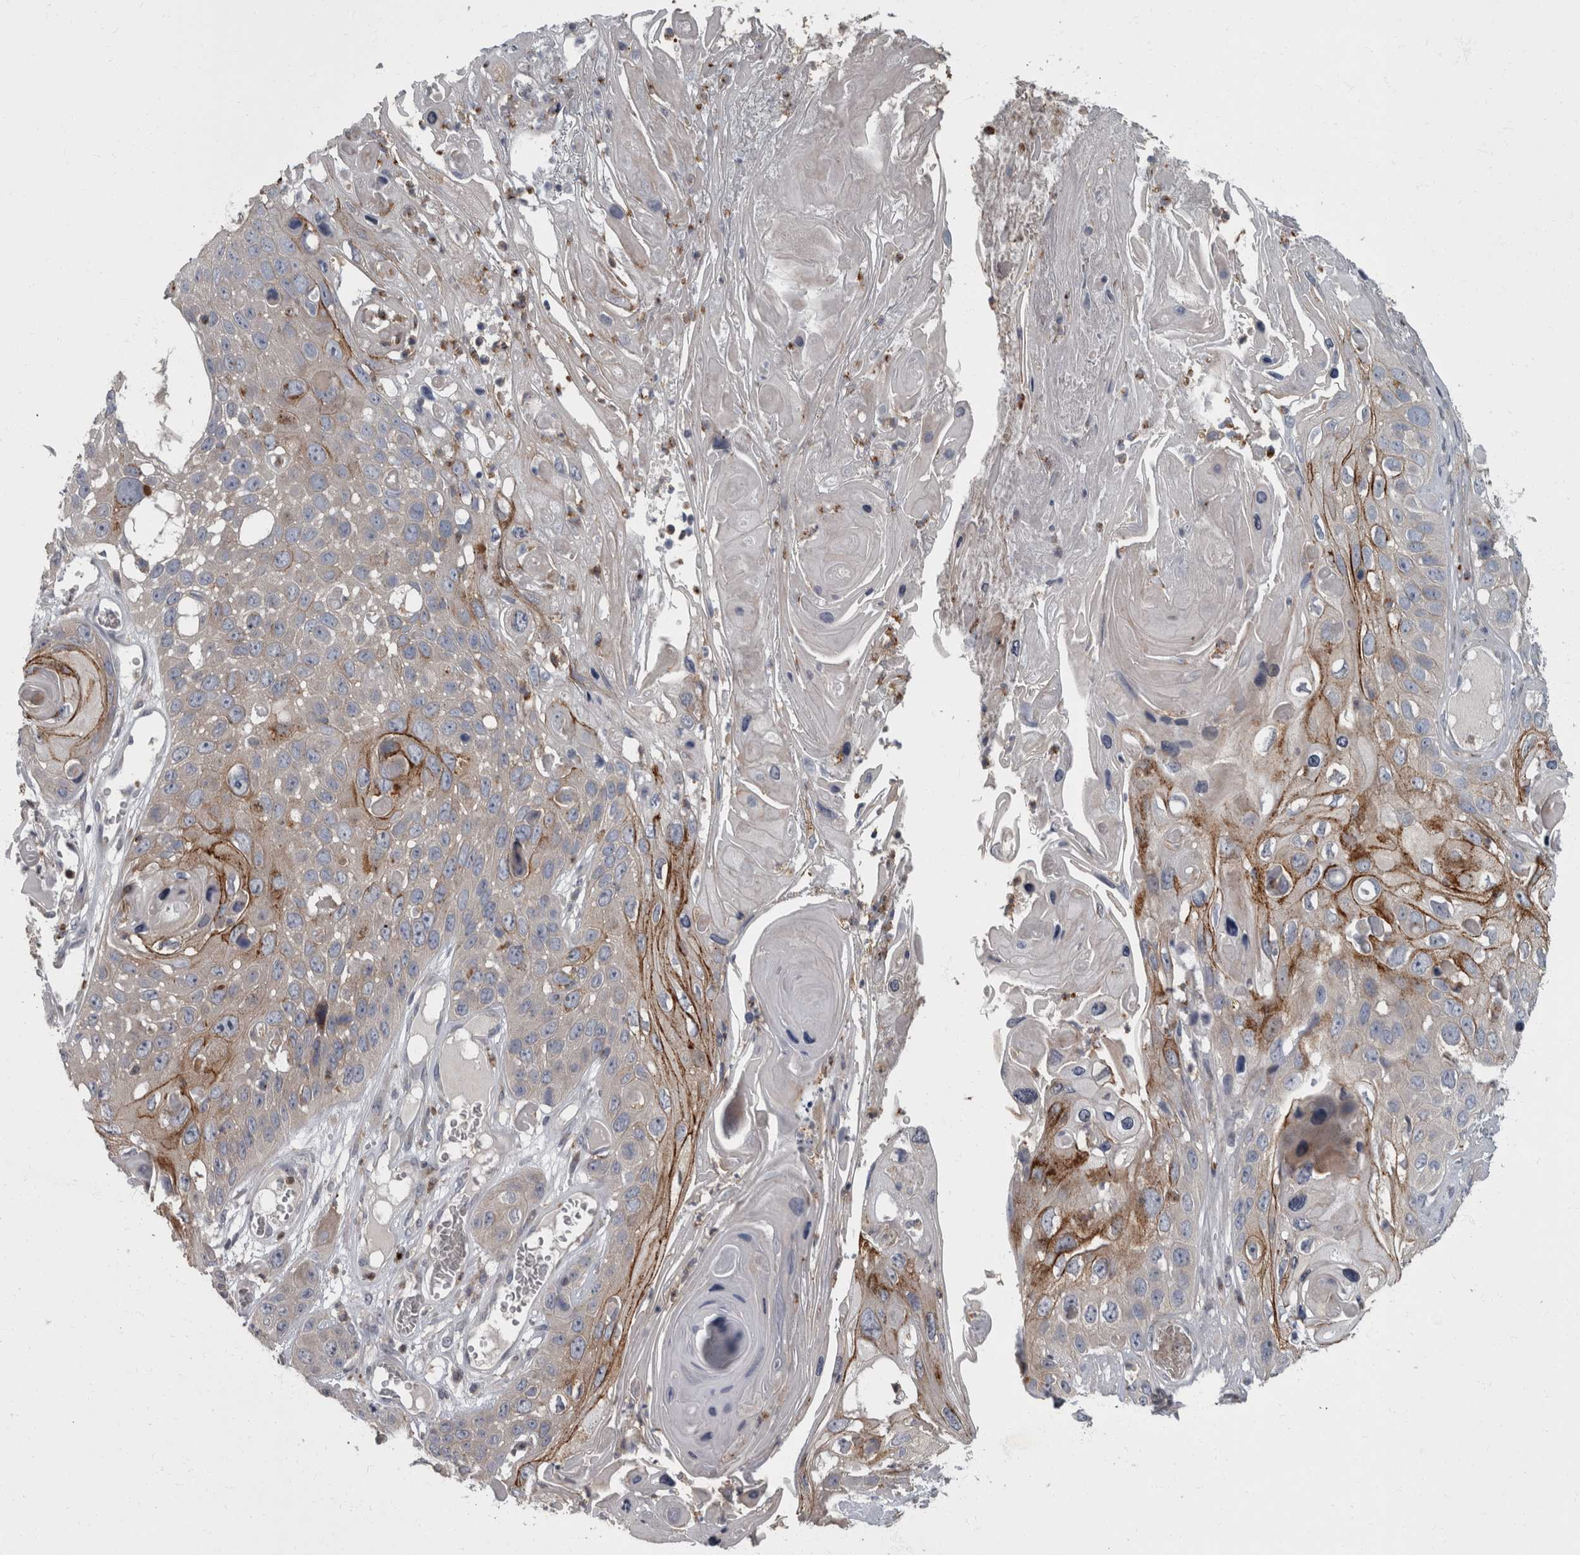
{"staining": {"intensity": "moderate", "quantity": "25%-75%", "location": "cytoplasmic/membranous"}, "tissue": "skin cancer", "cell_type": "Tumor cells", "image_type": "cancer", "snomed": [{"axis": "morphology", "description": "Squamous cell carcinoma, NOS"}, {"axis": "topography", "description": "Skin"}], "caption": "The micrograph reveals staining of skin cancer, revealing moderate cytoplasmic/membranous protein positivity (brown color) within tumor cells.", "gene": "CDC42BPG", "patient": {"sex": "male", "age": 55}}